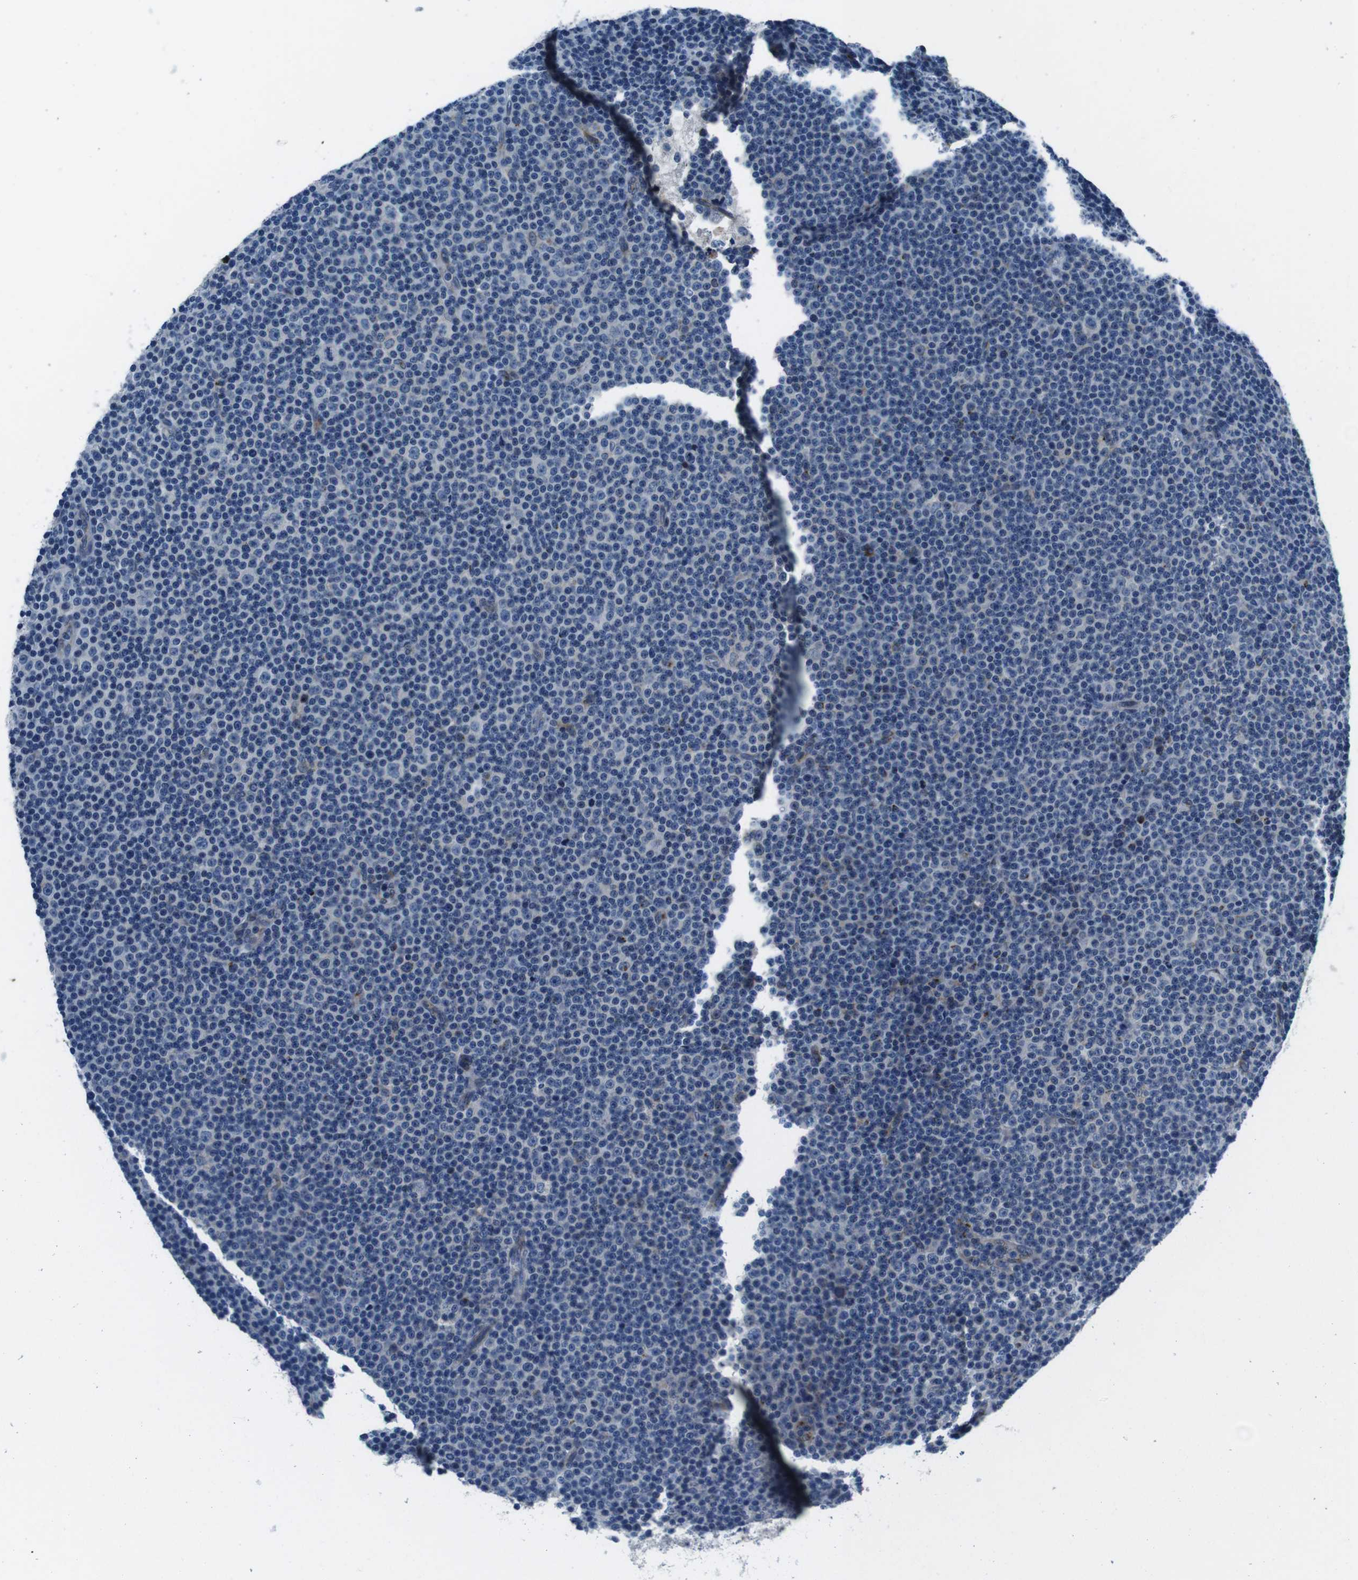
{"staining": {"intensity": "negative", "quantity": "none", "location": "none"}, "tissue": "lymphoma", "cell_type": "Tumor cells", "image_type": "cancer", "snomed": [{"axis": "morphology", "description": "Malignant lymphoma, non-Hodgkin's type, Low grade"}, {"axis": "topography", "description": "Lymph node"}], "caption": "This is an immunohistochemistry micrograph of malignant lymphoma, non-Hodgkin's type (low-grade). There is no staining in tumor cells.", "gene": "NUCB2", "patient": {"sex": "female", "age": 67}}